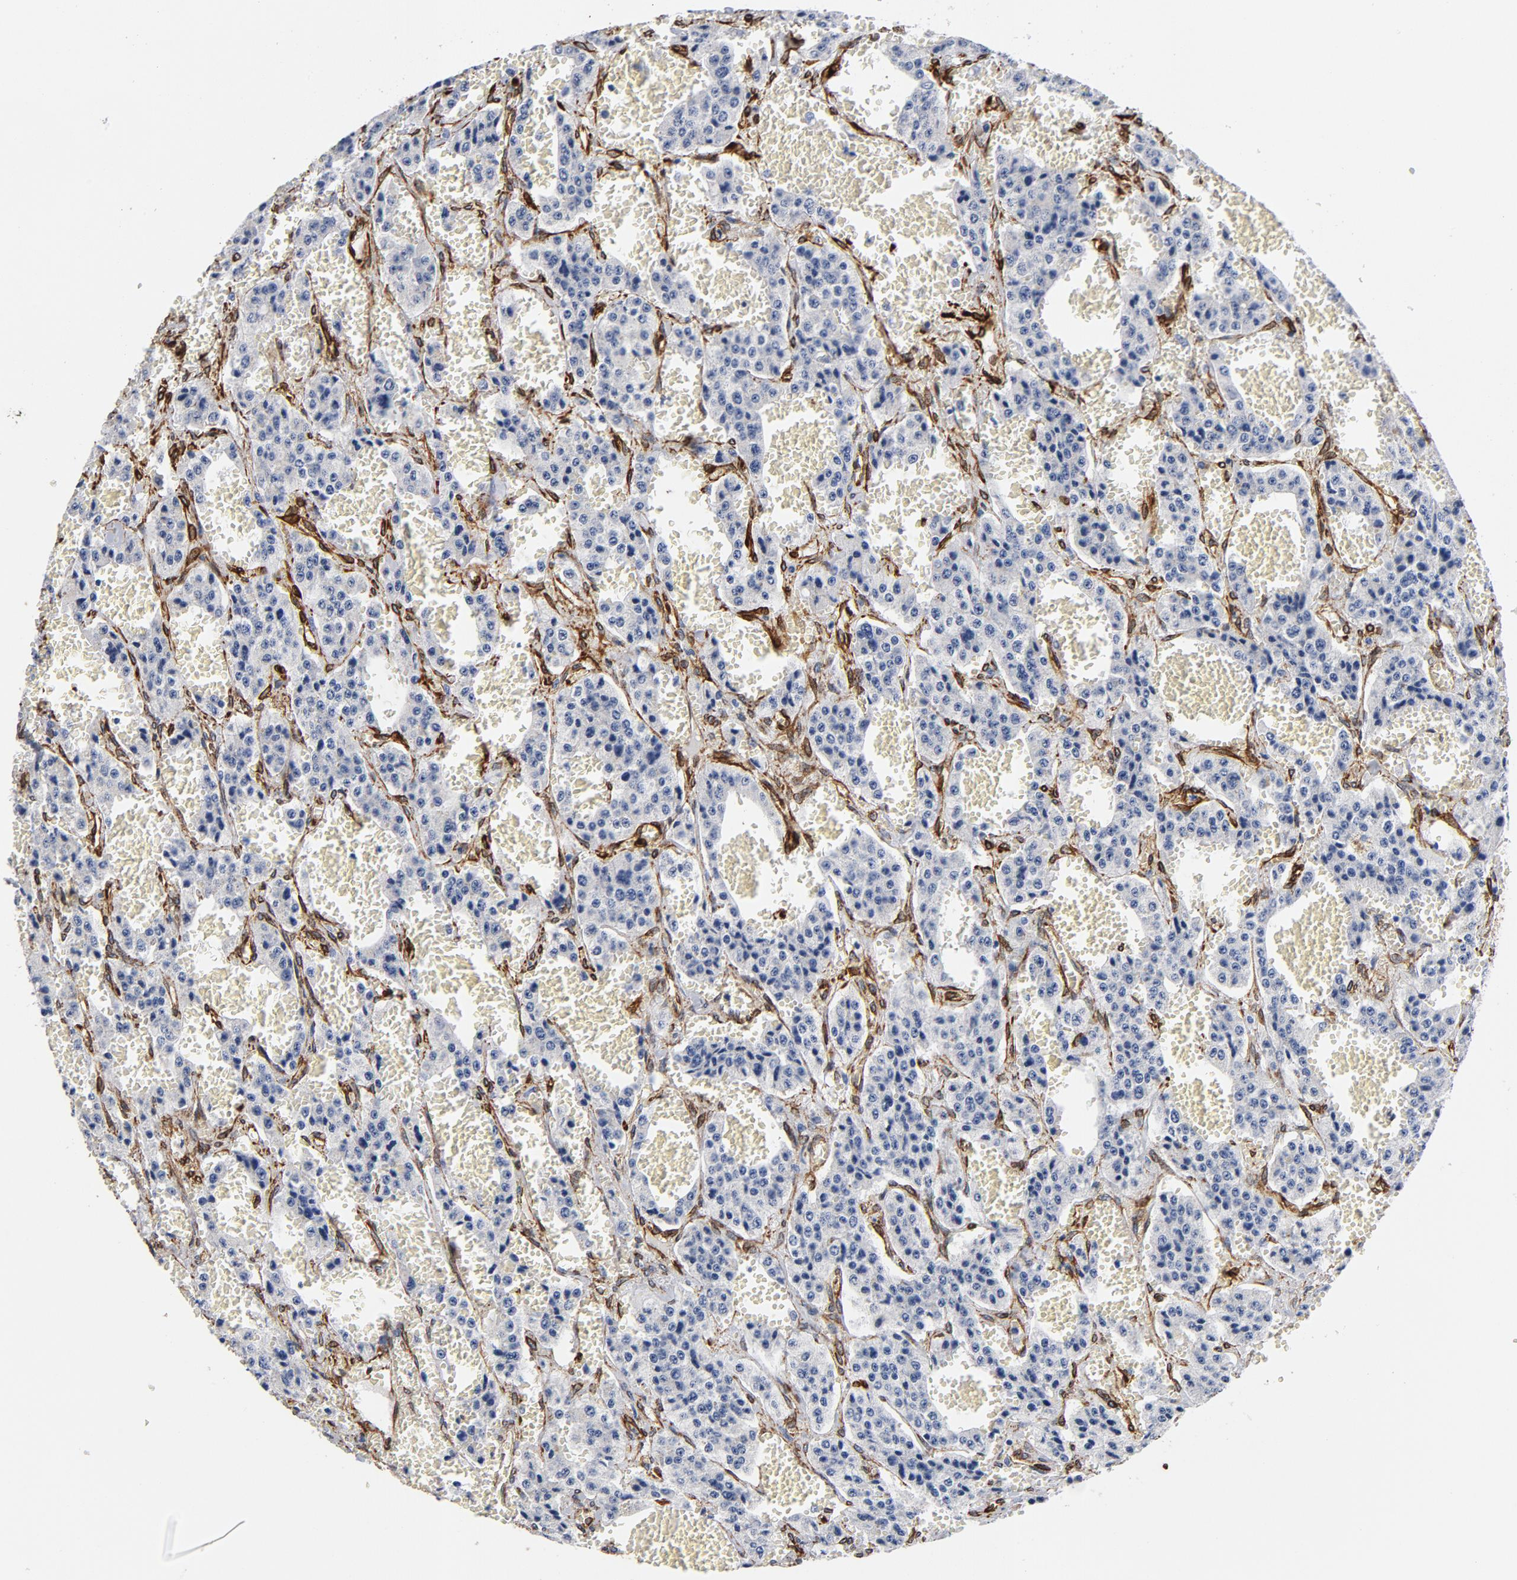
{"staining": {"intensity": "negative", "quantity": "none", "location": "none"}, "tissue": "carcinoid", "cell_type": "Tumor cells", "image_type": "cancer", "snomed": [{"axis": "morphology", "description": "Carcinoid, malignant, NOS"}, {"axis": "topography", "description": "Small intestine"}], "caption": "The micrograph shows no significant staining in tumor cells of malignant carcinoid.", "gene": "SERPINH1", "patient": {"sex": "male", "age": 52}}